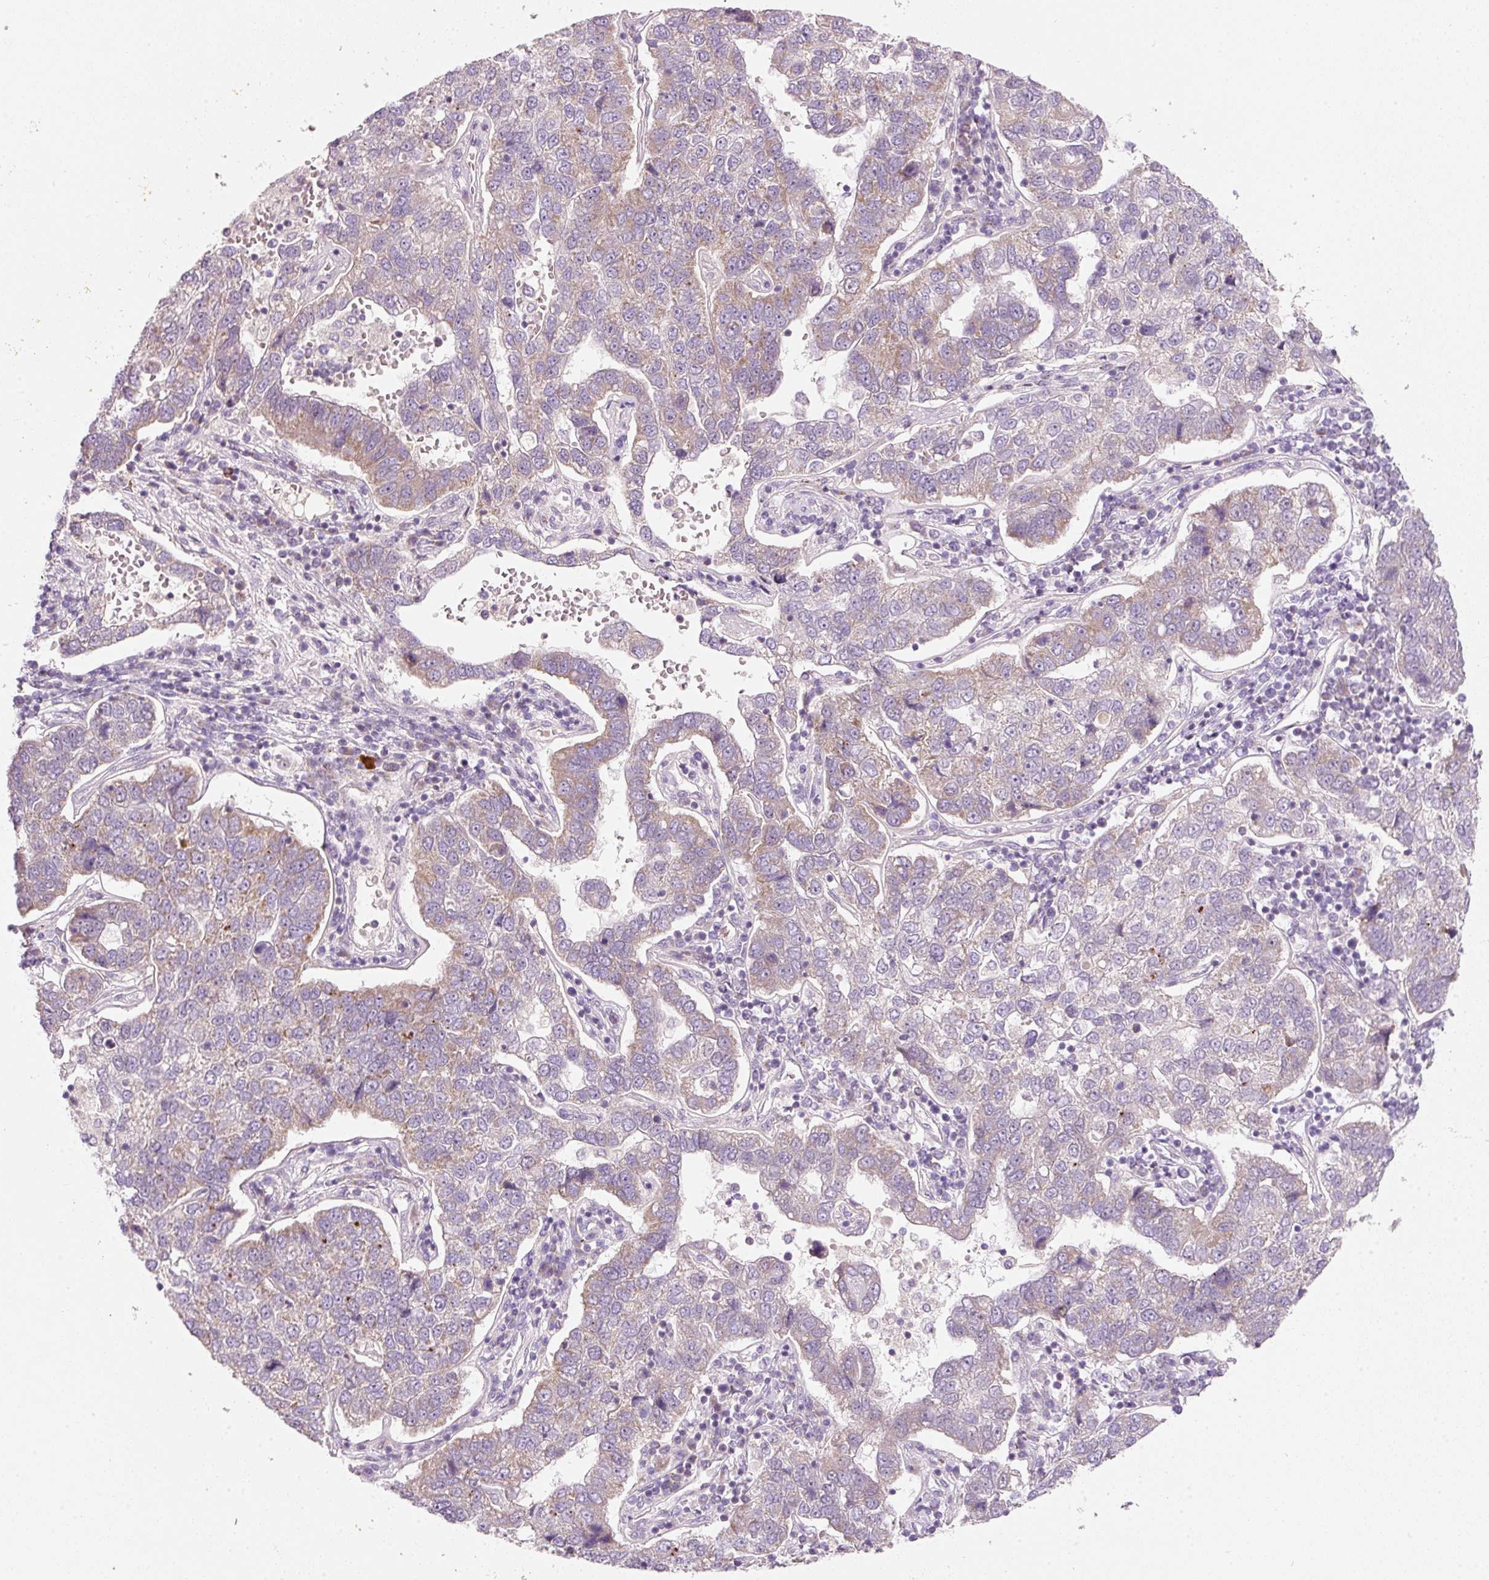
{"staining": {"intensity": "weak", "quantity": "<25%", "location": "cytoplasmic/membranous"}, "tissue": "pancreatic cancer", "cell_type": "Tumor cells", "image_type": "cancer", "snomed": [{"axis": "morphology", "description": "Adenocarcinoma, NOS"}, {"axis": "topography", "description": "Pancreas"}], "caption": "Pancreatic cancer was stained to show a protein in brown. There is no significant expression in tumor cells.", "gene": "FAM78B", "patient": {"sex": "female", "age": 61}}